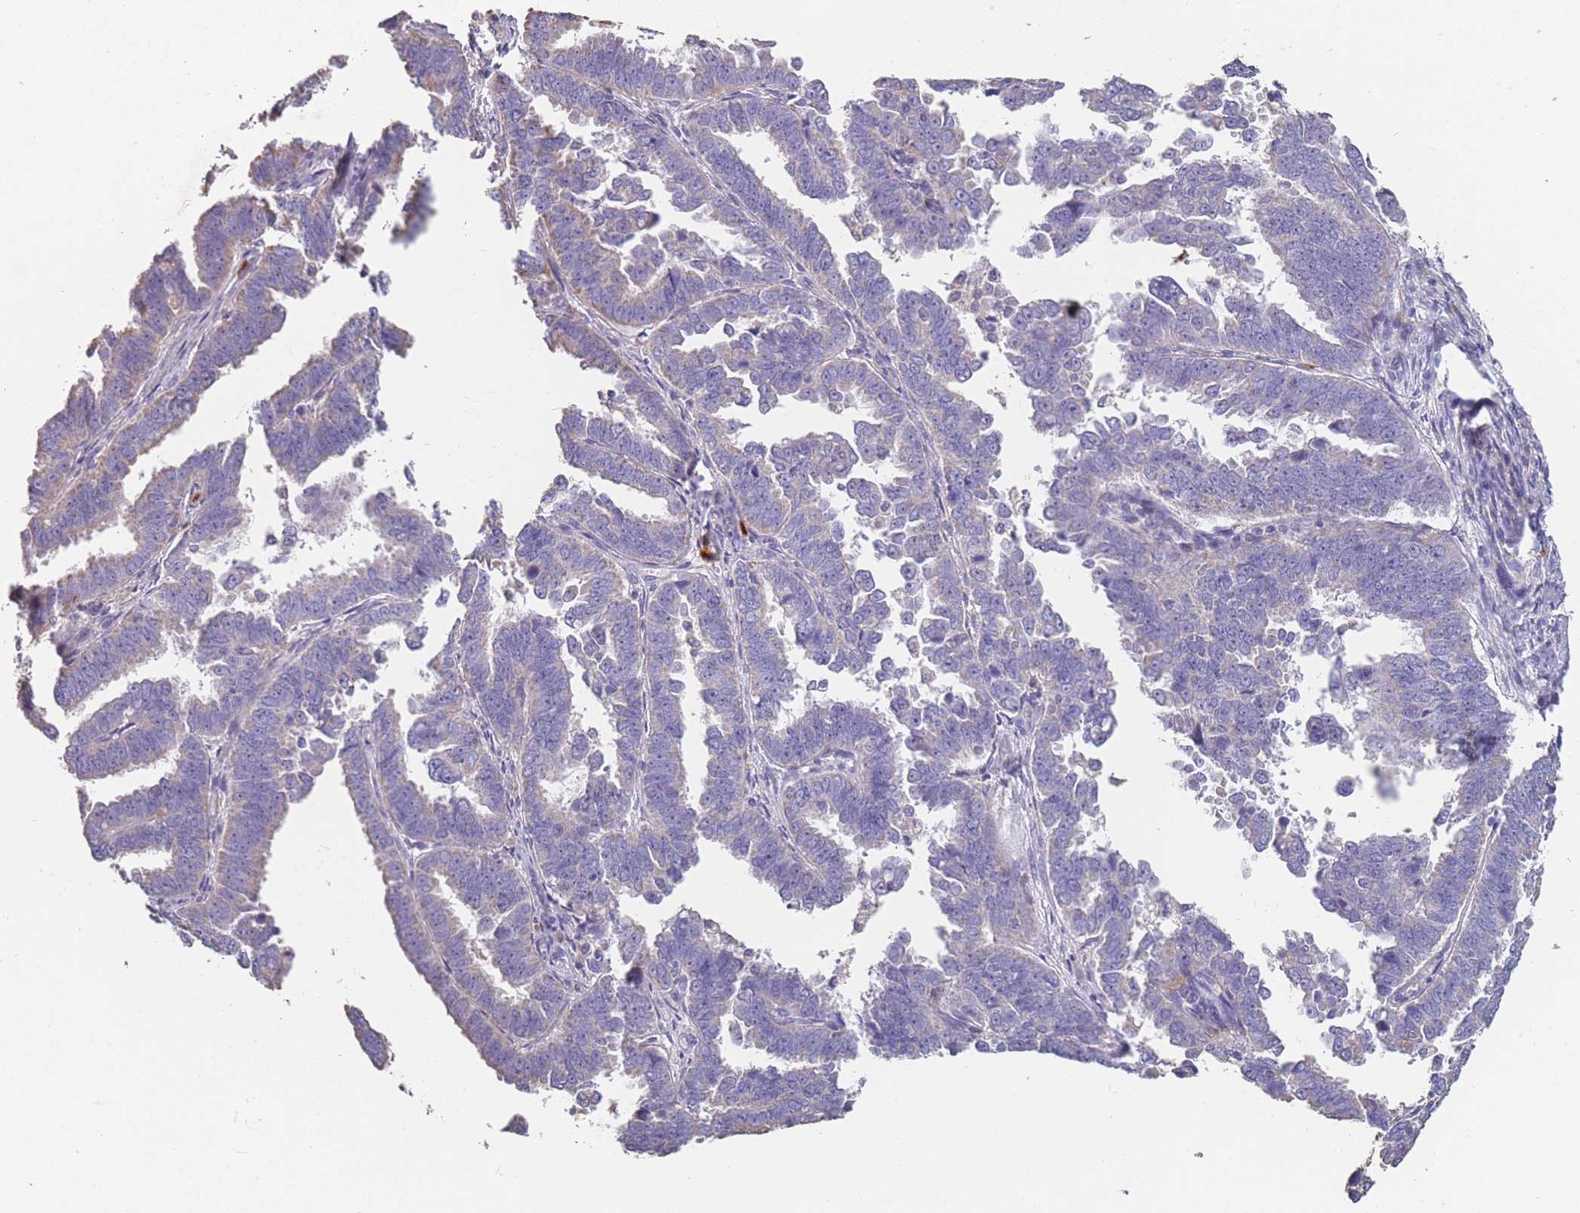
{"staining": {"intensity": "weak", "quantity": "<25%", "location": "cytoplasmic/membranous"}, "tissue": "endometrial cancer", "cell_type": "Tumor cells", "image_type": "cancer", "snomed": [{"axis": "morphology", "description": "Adenocarcinoma, NOS"}, {"axis": "topography", "description": "Endometrium"}], "caption": "The micrograph demonstrates no significant expression in tumor cells of endometrial adenocarcinoma.", "gene": "CLEC12A", "patient": {"sex": "female", "age": 75}}